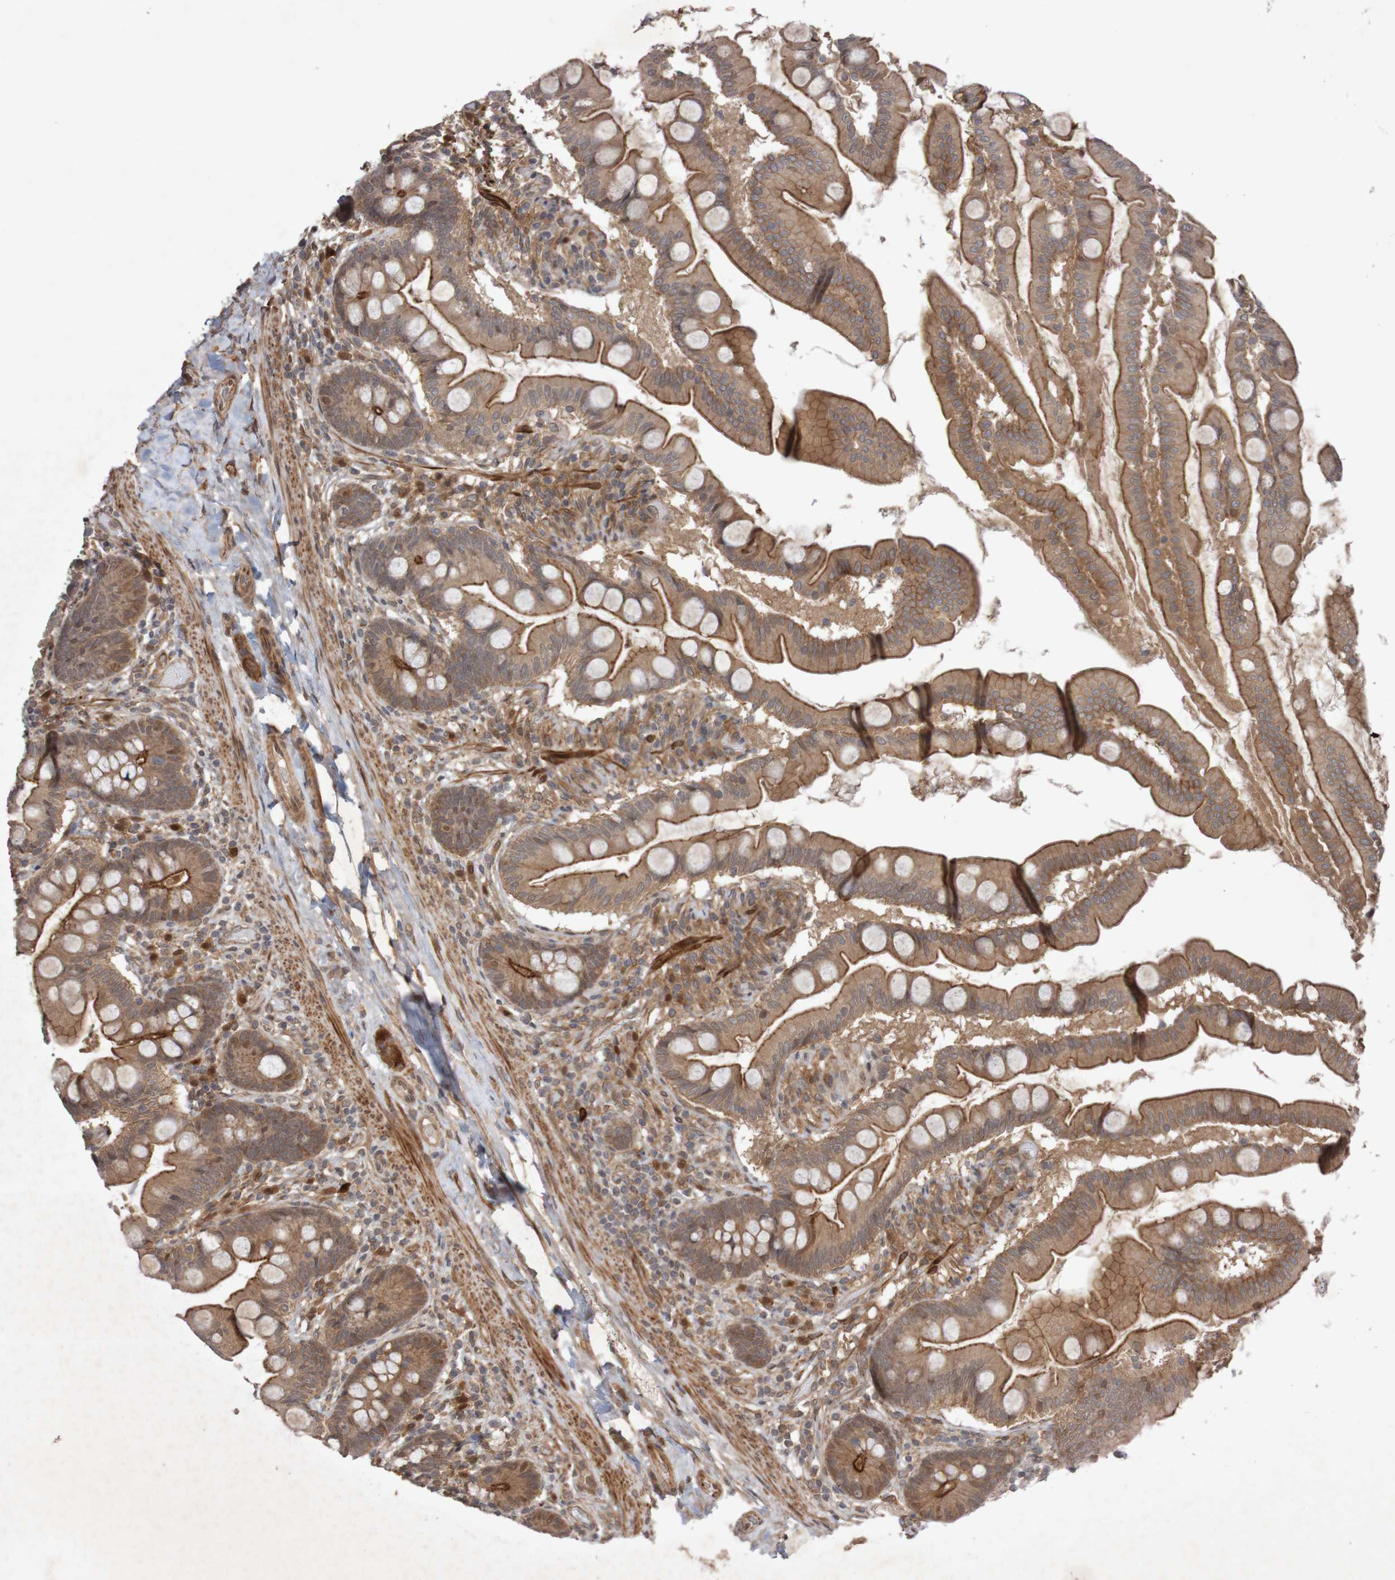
{"staining": {"intensity": "strong", "quantity": ">75%", "location": "cytoplasmic/membranous"}, "tissue": "small intestine", "cell_type": "Glandular cells", "image_type": "normal", "snomed": [{"axis": "morphology", "description": "Normal tissue, NOS"}, {"axis": "topography", "description": "Small intestine"}], "caption": "Immunohistochemical staining of normal human small intestine reveals high levels of strong cytoplasmic/membranous staining in approximately >75% of glandular cells.", "gene": "ARHGEF11", "patient": {"sex": "female", "age": 56}}